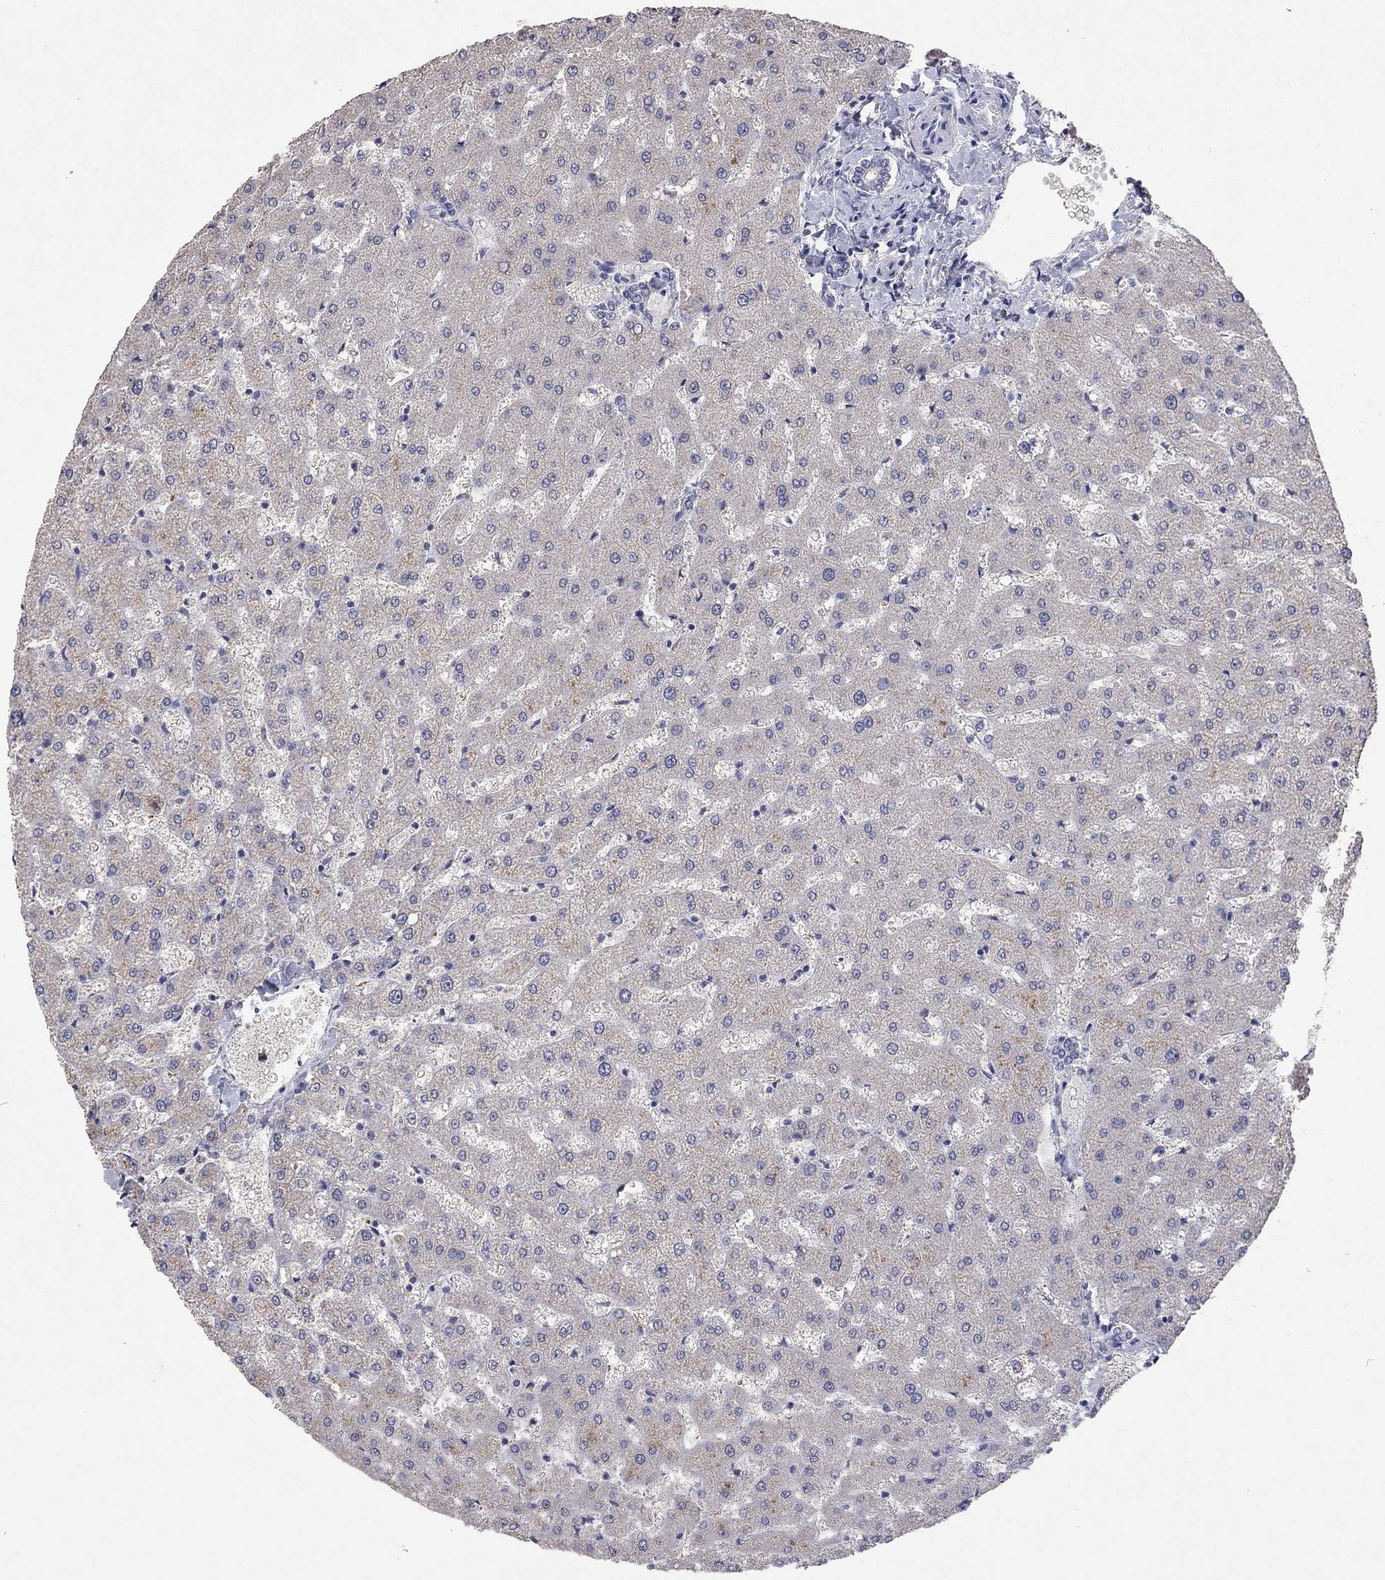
{"staining": {"intensity": "negative", "quantity": "none", "location": "none"}, "tissue": "liver", "cell_type": "Cholangiocytes", "image_type": "normal", "snomed": [{"axis": "morphology", "description": "Normal tissue, NOS"}, {"axis": "topography", "description": "Liver"}], "caption": "Image shows no protein staining in cholangiocytes of benign liver.", "gene": "MMP13", "patient": {"sex": "female", "age": 50}}